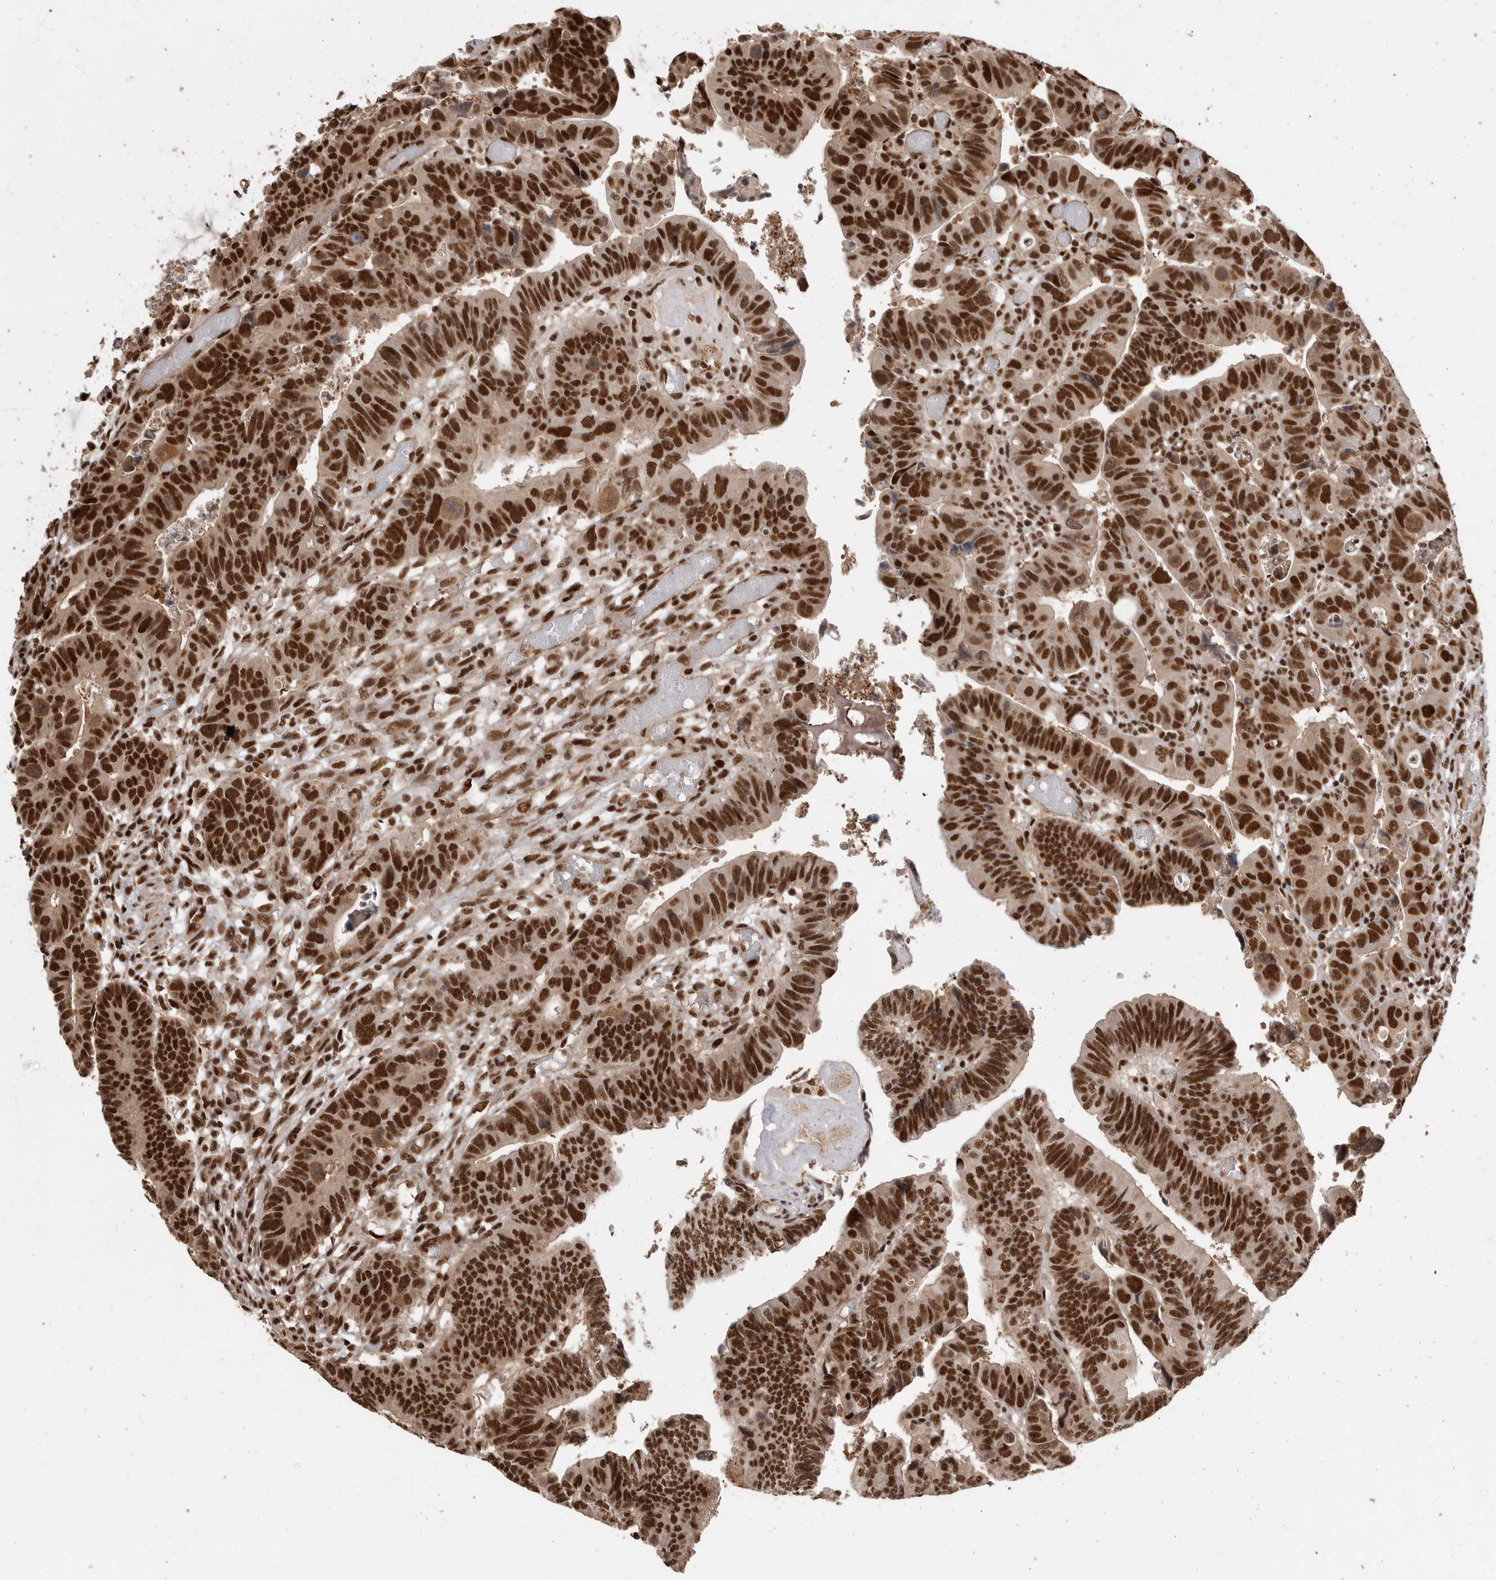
{"staining": {"intensity": "strong", "quantity": ">75%", "location": "nuclear"}, "tissue": "colorectal cancer", "cell_type": "Tumor cells", "image_type": "cancer", "snomed": [{"axis": "morphology", "description": "Adenocarcinoma, NOS"}, {"axis": "topography", "description": "Rectum"}], "caption": "The image reveals immunohistochemical staining of colorectal cancer (adenocarcinoma). There is strong nuclear positivity is appreciated in approximately >75% of tumor cells.", "gene": "PPP1R8", "patient": {"sex": "female", "age": 65}}